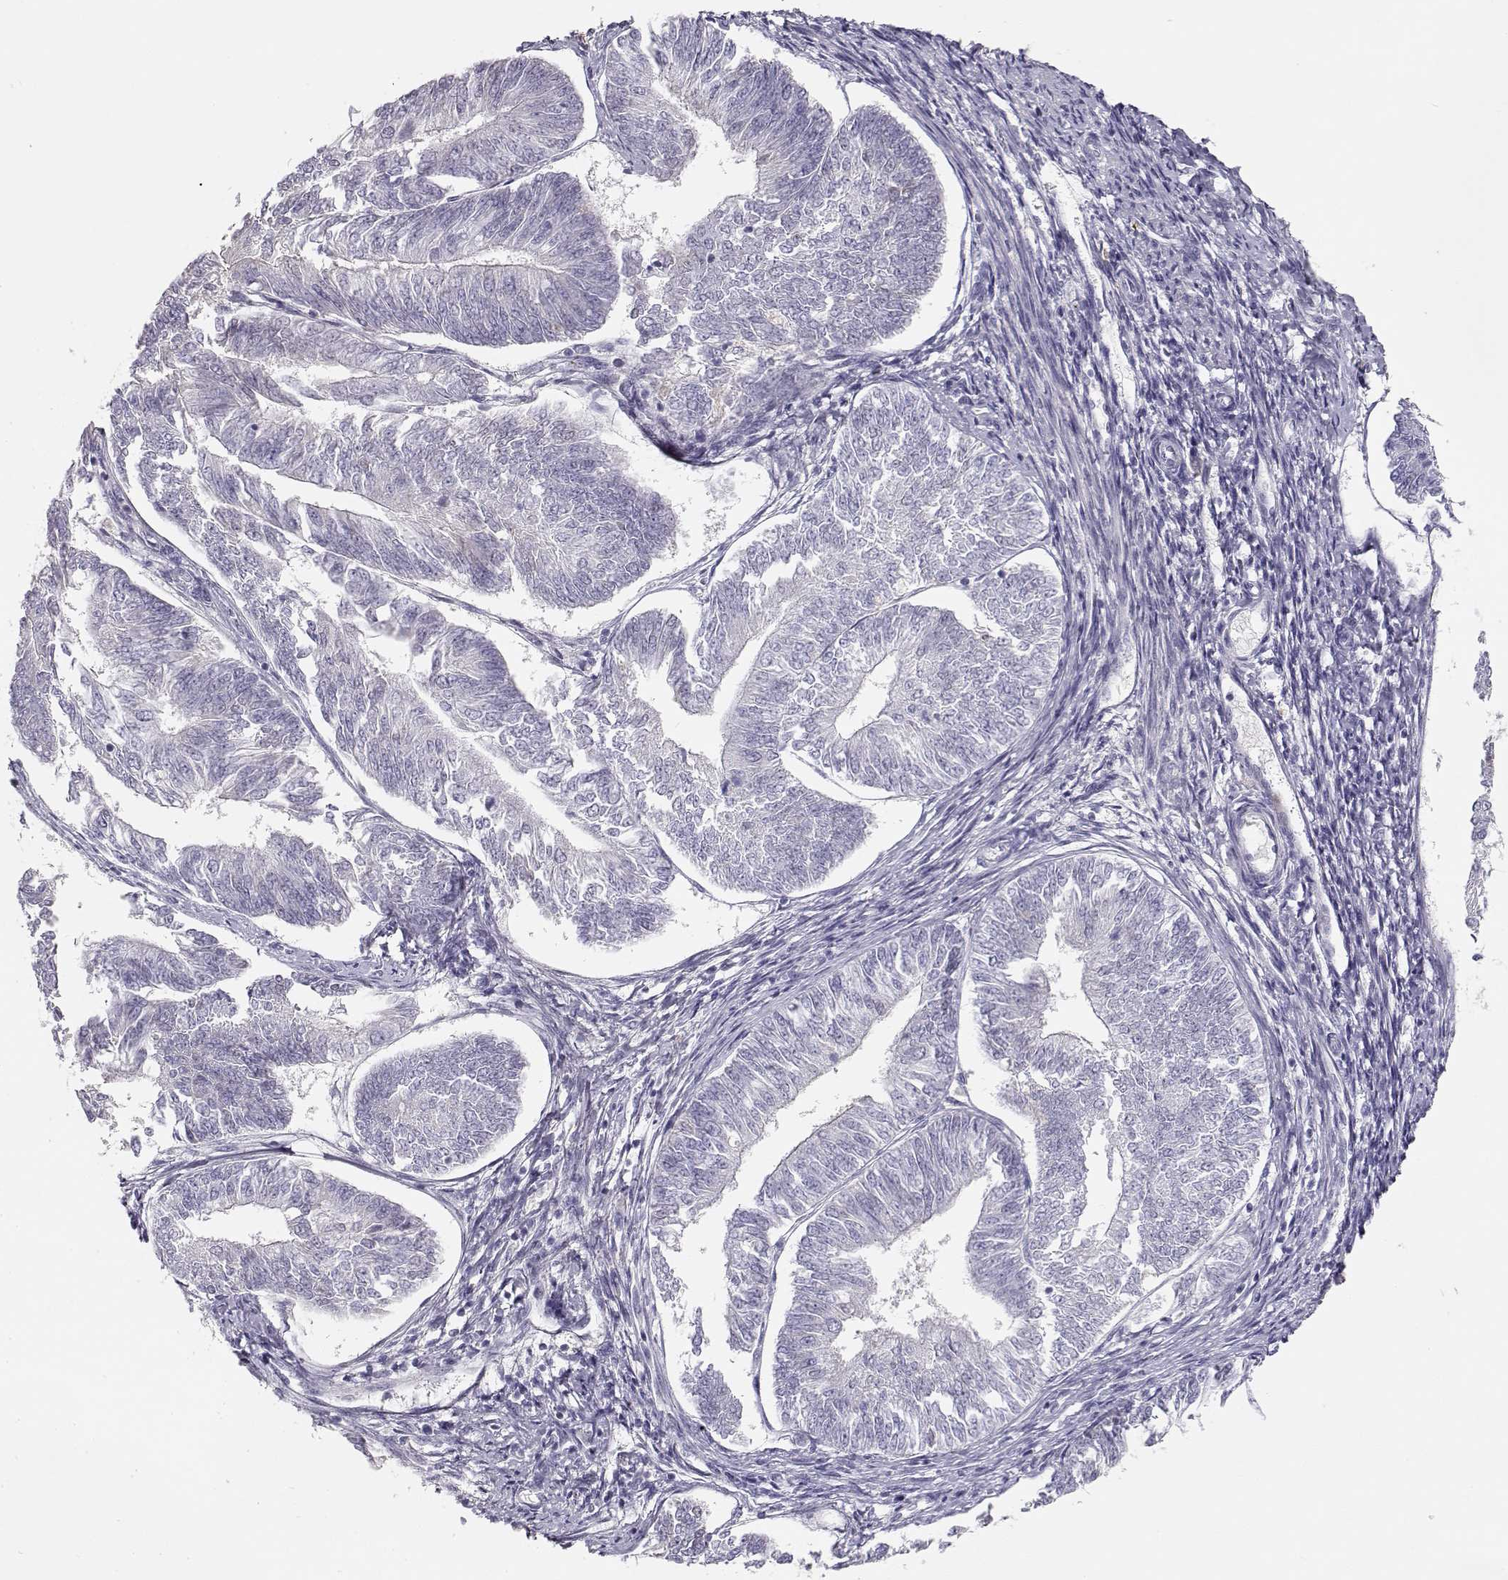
{"staining": {"intensity": "negative", "quantity": "none", "location": "none"}, "tissue": "endometrial cancer", "cell_type": "Tumor cells", "image_type": "cancer", "snomed": [{"axis": "morphology", "description": "Adenocarcinoma, NOS"}, {"axis": "topography", "description": "Endometrium"}], "caption": "Immunohistochemical staining of endometrial cancer reveals no significant expression in tumor cells. Nuclei are stained in blue.", "gene": "SLCO6A1", "patient": {"sex": "female", "age": 58}}